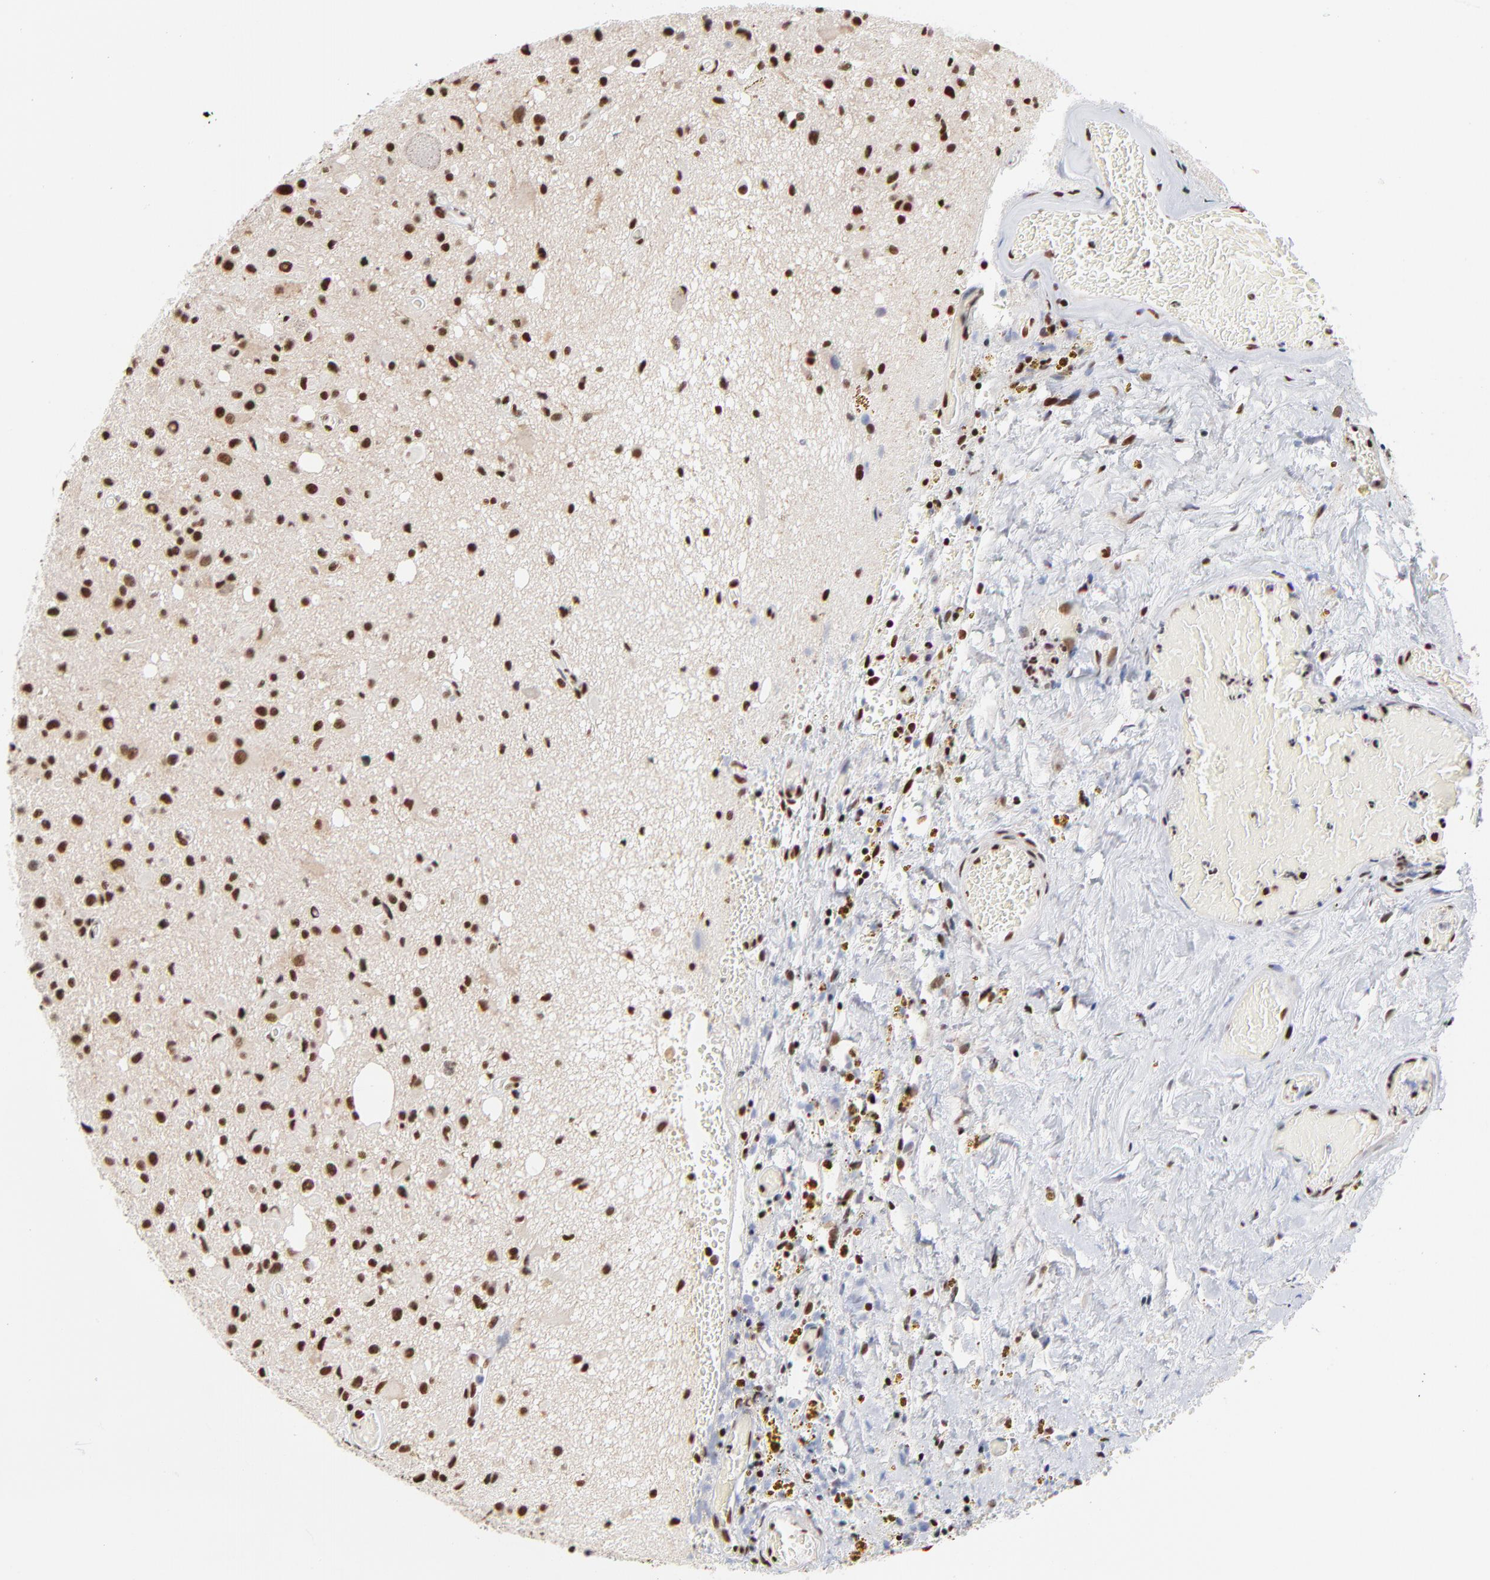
{"staining": {"intensity": "strong", "quantity": ">75%", "location": "nuclear"}, "tissue": "glioma", "cell_type": "Tumor cells", "image_type": "cancer", "snomed": [{"axis": "morphology", "description": "Glioma, malignant, Low grade"}, {"axis": "topography", "description": "Brain"}], "caption": "Glioma stained with DAB immunohistochemistry (IHC) displays high levels of strong nuclear staining in approximately >75% of tumor cells.", "gene": "CREB1", "patient": {"sex": "male", "age": 58}}